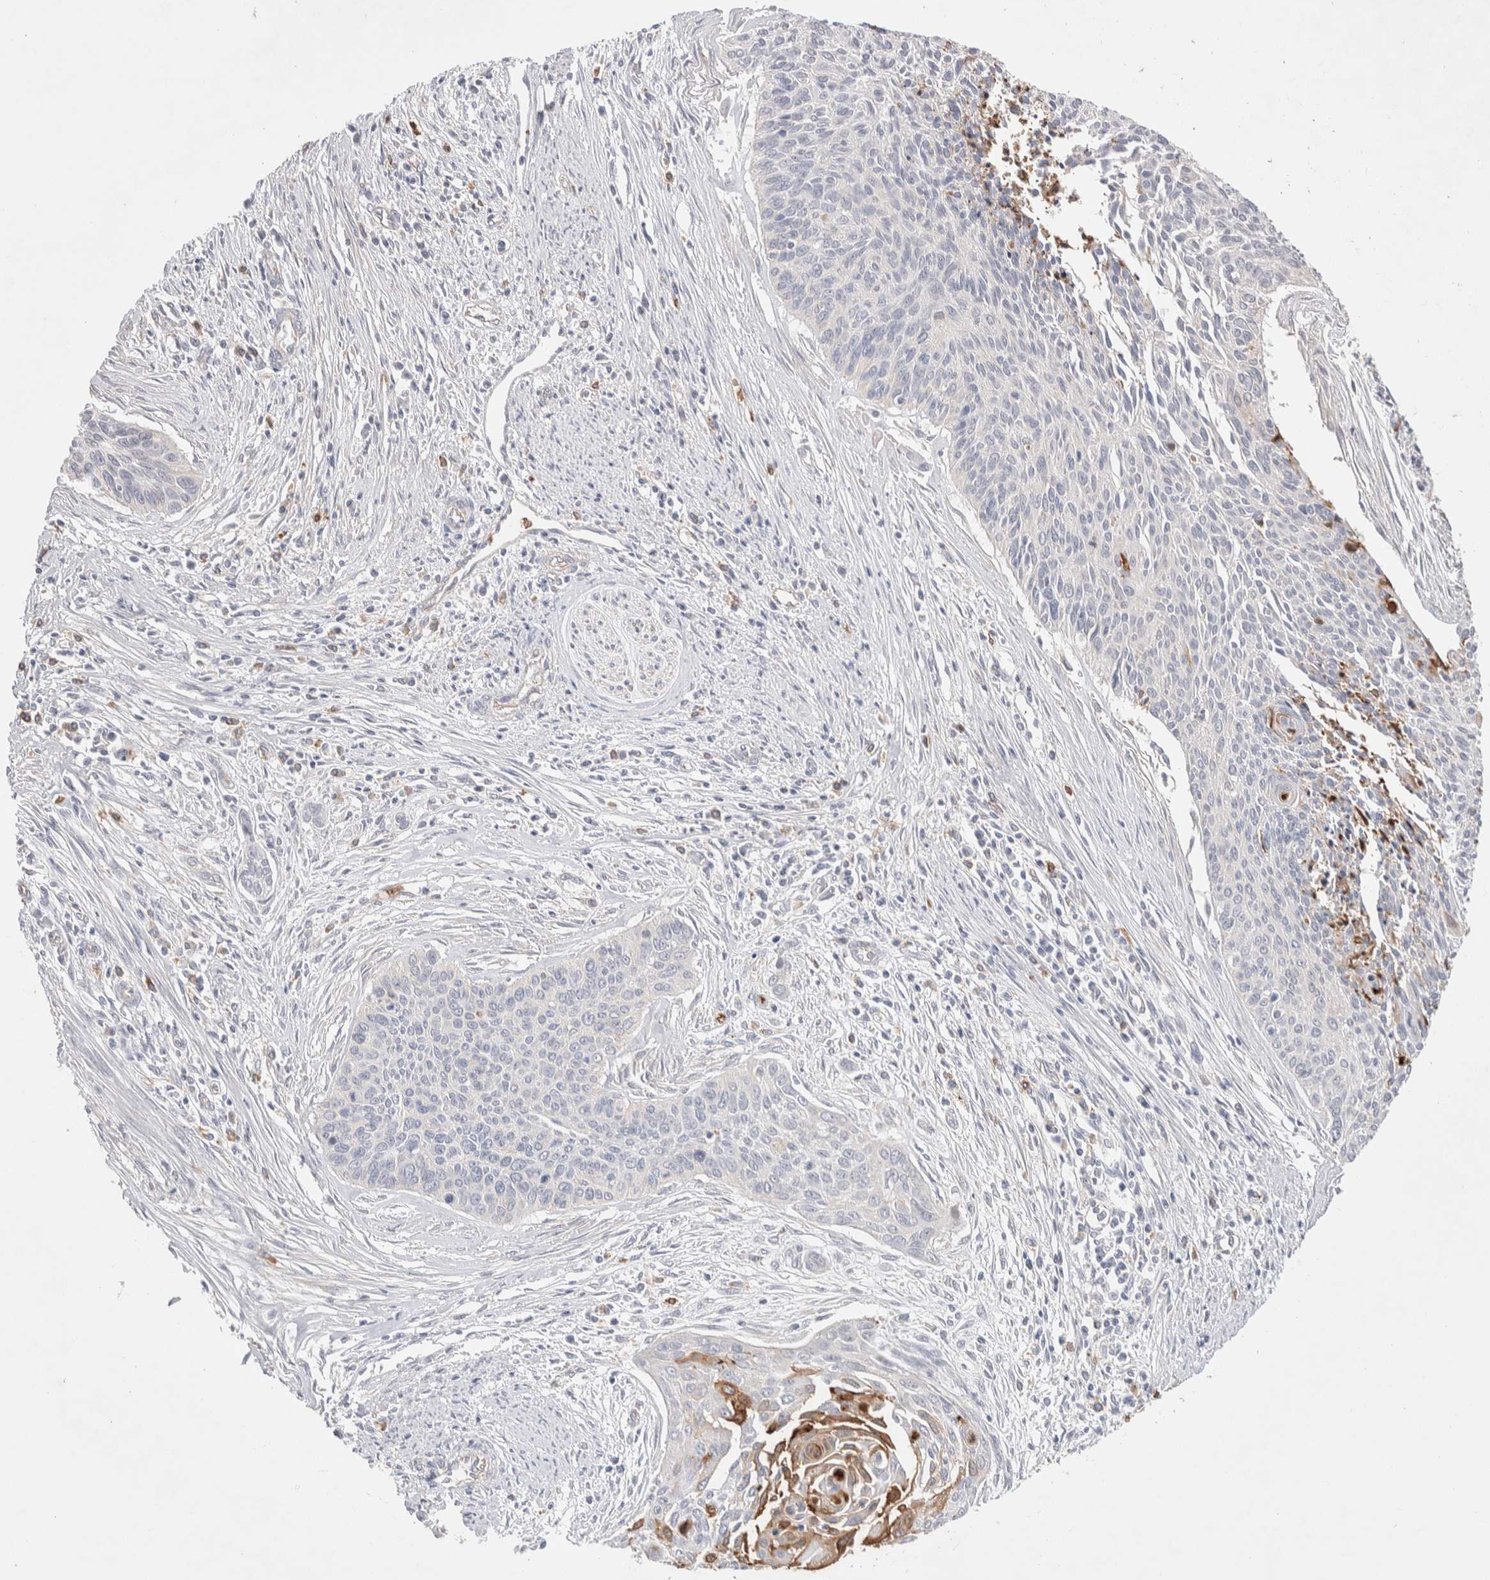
{"staining": {"intensity": "negative", "quantity": "none", "location": "none"}, "tissue": "cervical cancer", "cell_type": "Tumor cells", "image_type": "cancer", "snomed": [{"axis": "morphology", "description": "Squamous cell carcinoma, NOS"}, {"axis": "topography", "description": "Cervix"}], "caption": "This is a photomicrograph of IHC staining of cervical cancer (squamous cell carcinoma), which shows no staining in tumor cells.", "gene": "FFAR2", "patient": {"sex": "female", "age": 55}}